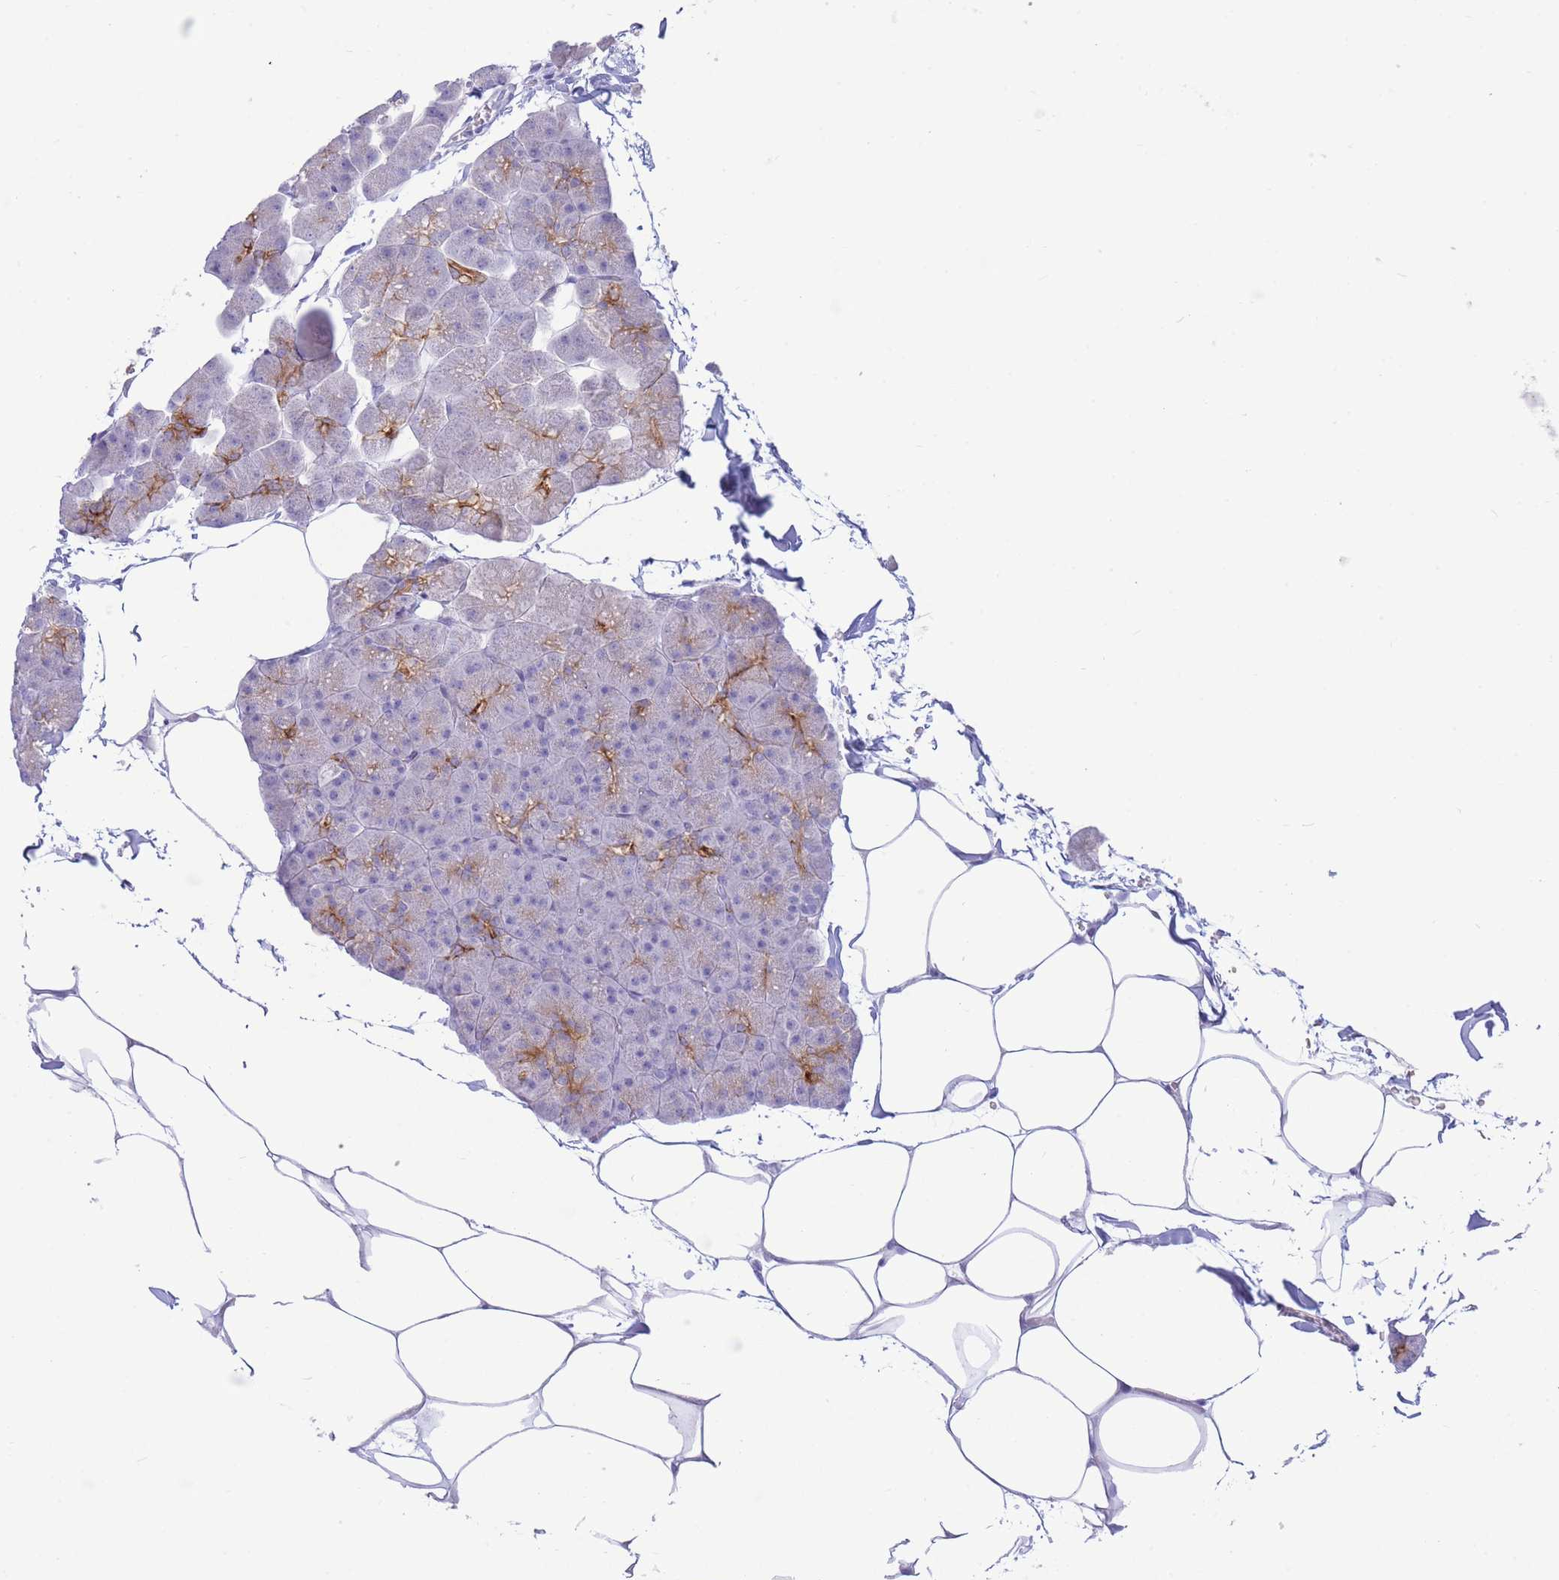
{"staining": {"intensity": "strong", "quantity": "<25%", "location": "cytoplasmic/membranous"}, "tissue": "pancreas", "cell_type": "Exocrine glandular cells", "image_type": "normal", "snomed": [{"axis": "morphology", "description": "Normal tissue, NOS"}, {"axis": "topography", "description": "Pancreas"}], "caption": "Protein analysis of normal pancreas demonstrates strong cytoplasmic/membranous expression in about <25% of exocrine glandular cells. Nuclei are stained in blue.", "gene": "VWA8", "patient": {"sex": "male", "age": 35}}